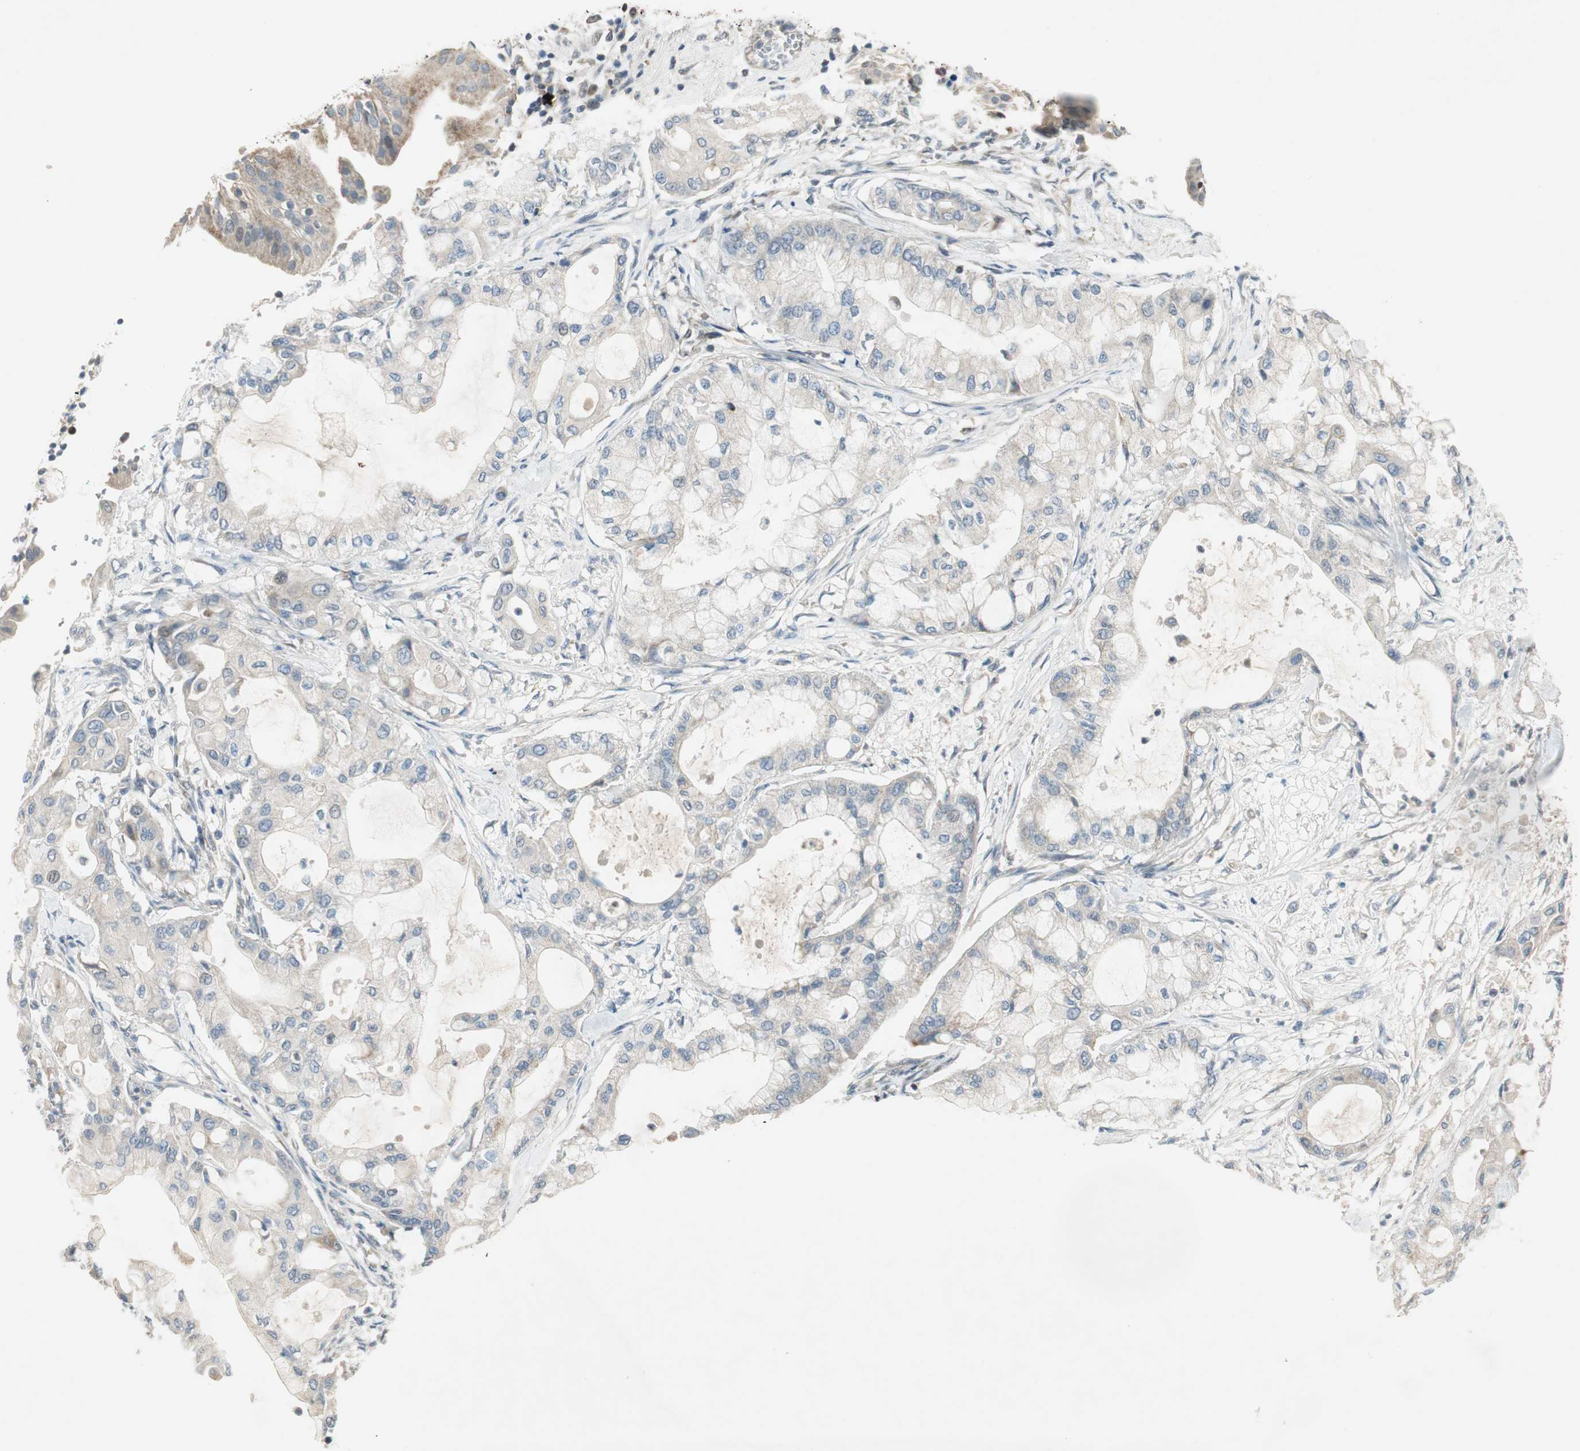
{"staining": {"intensity": "weak", "quantity": "<25%", "location": "cytoplasmic/membranous"}, "tissue": "pancreatic cancer", "cell_type": "Tumor cells", "image_type": "cancer", "snomed": [{"axis": "morphology", "description": "Adenocarcinoma, NOS"}, {"axis": "morphology", "description": "Adenocarcinoma, metastatic, NOS"}, {"axis": "topography", "description": "Lymph node"}, {"axis": "topography", "description": "Pancreas"}, {"axis": "topography", "description": "Duodenum"}], "caption": "The immunohistochemistry (IHC) histopathology image has no significant expression in tumor cells of adenocarcinoma (pancreatic) tissue.", "gene": "USP2", "patient": {"sex": "female", "age": 64}}